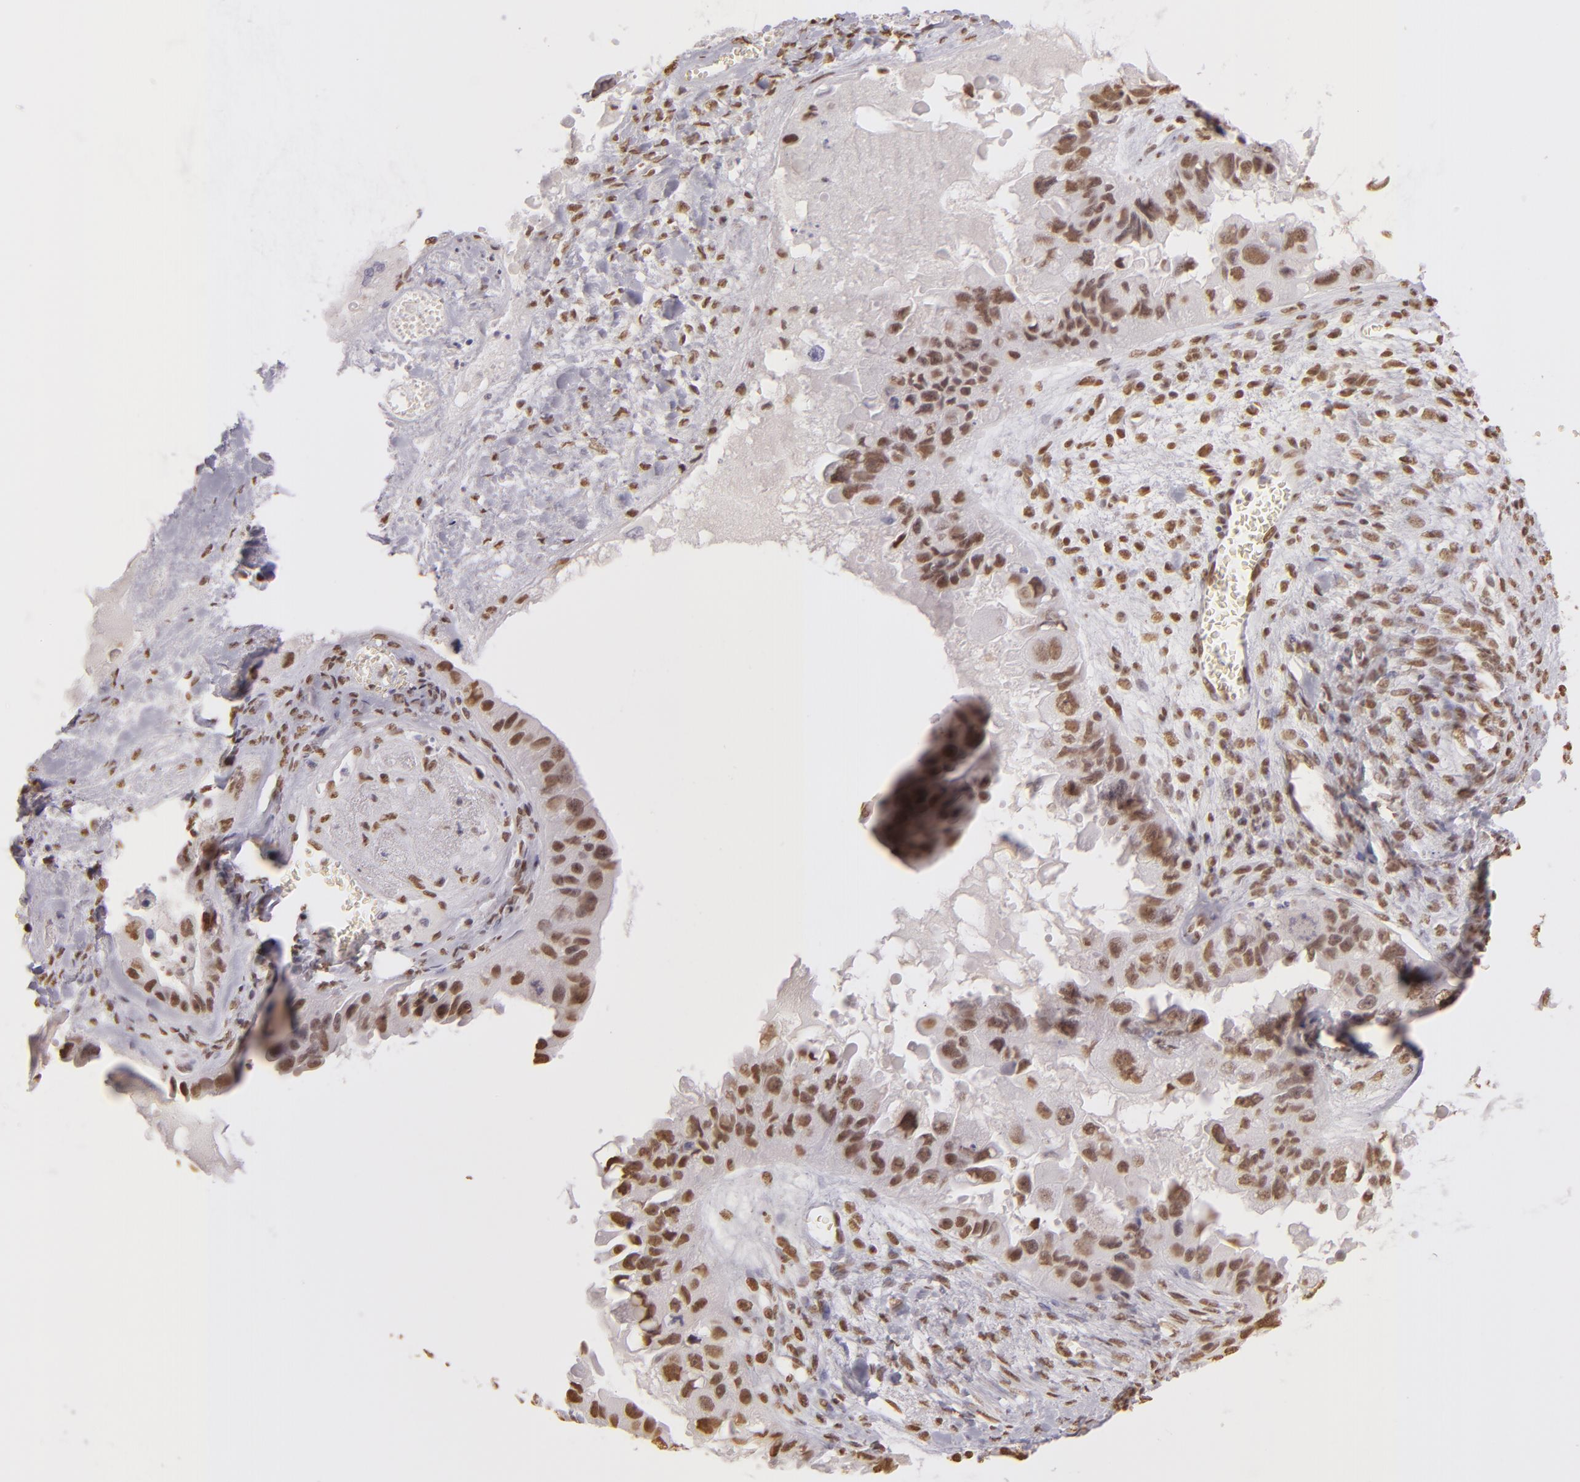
{"staining": {"intensity": "moderate", "quantity": ">75%", "location": "nuclear"}, "tissue": "ovarian cancer", "cell_type": "Tumor cells", "image_type": "cancer", "snomed": [{"axis": "morphology", "description": "Carcinoma, endometroid"}, {"axis": "topography", "description": "Ovary"}], "caption": "Immunohistochemical staining of ovarian cancer shows medium levels of moderate nuclear staining in about >75% of tumor cells. The protein of interest is stained brown, and the nuclei are stained in blue (DAB IHC with brightfield microscopy, high magnification).", "gene": "PAPOLA", "patient": {"sex": "female", "age": 85}}